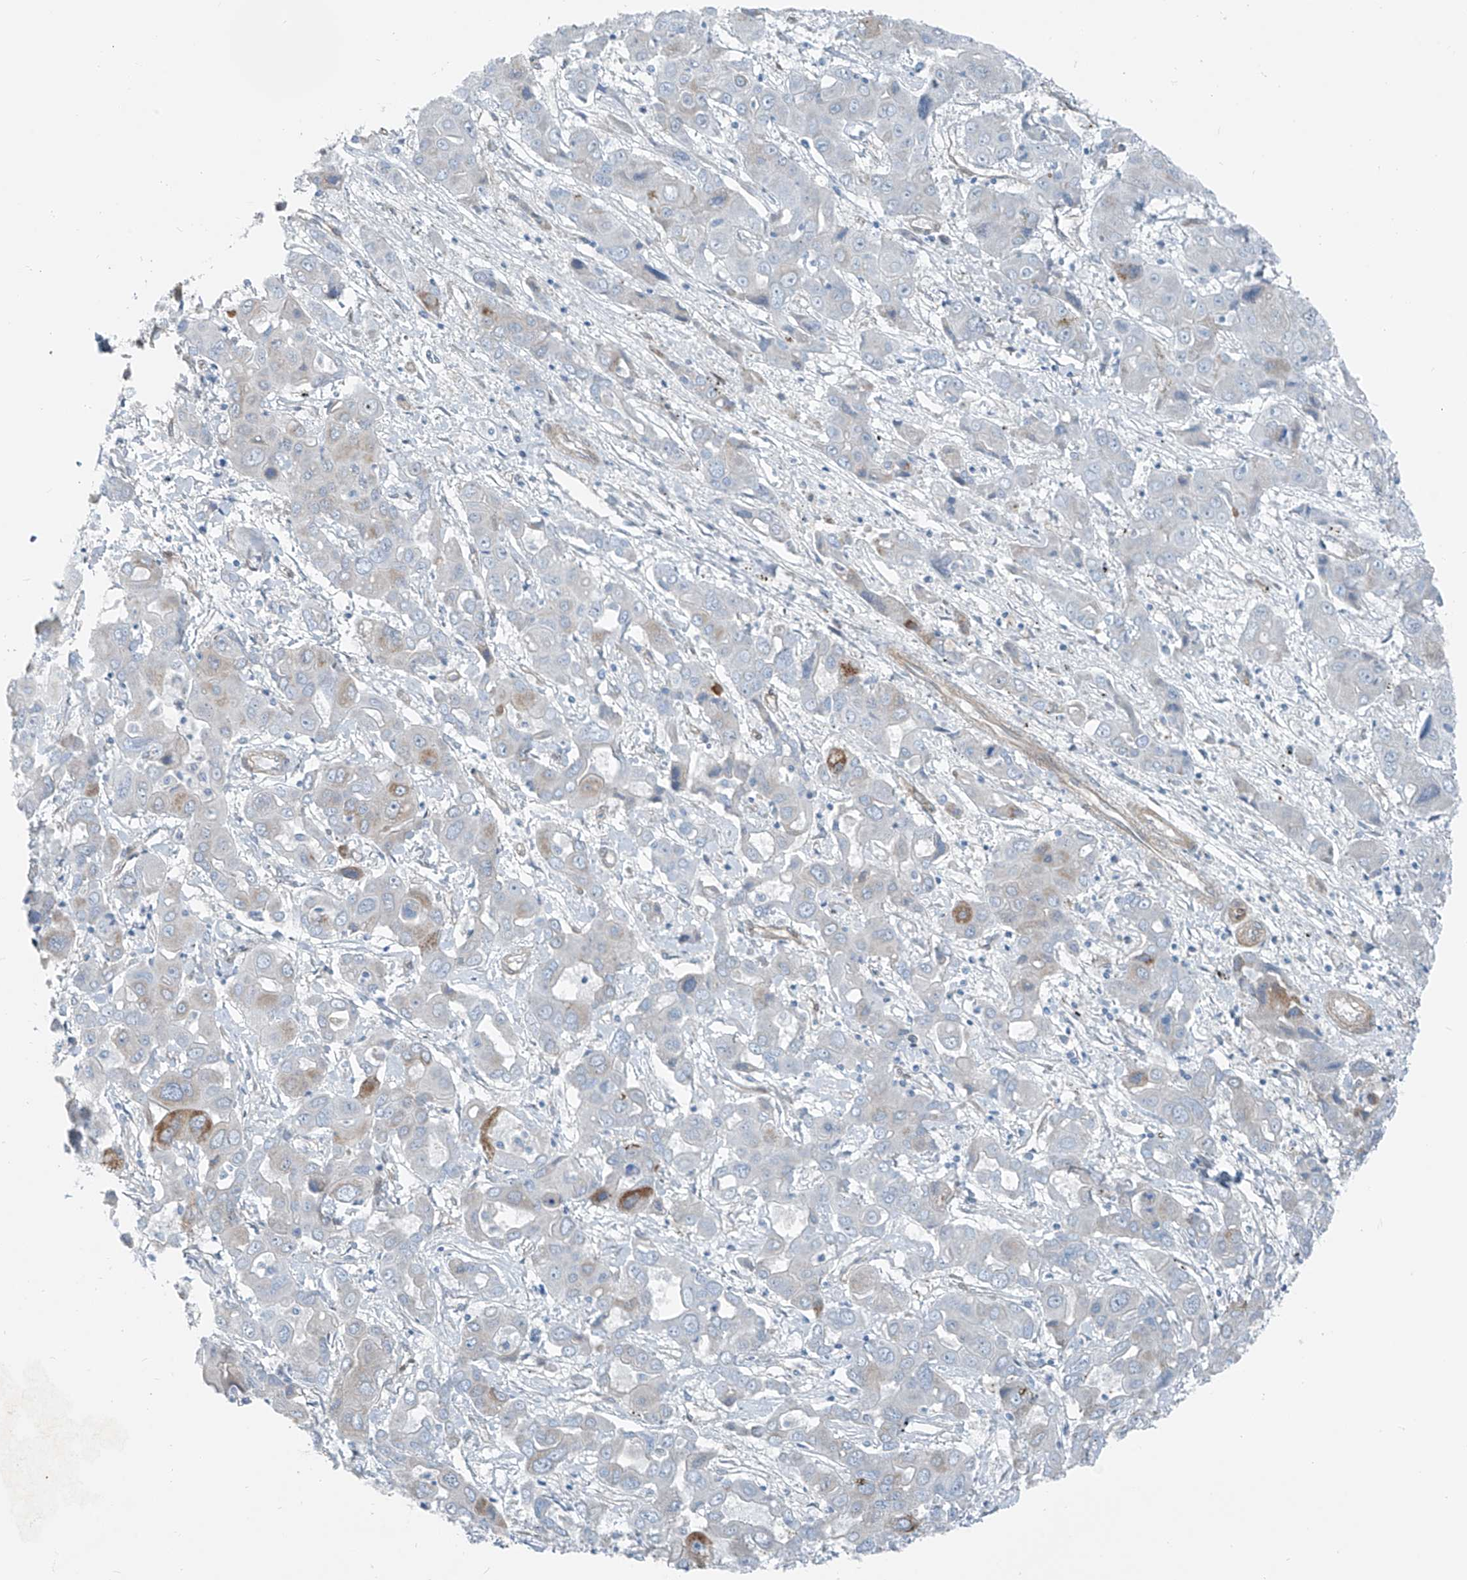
{"staining": {"intensity": "weak", "quantity": "<25%", "location": "cytoplasmic/membranous"}, "tissue": "liver cancer", "cell_type": "Tumor cells", "image_type": "cancer", "snomed": [{"axis": "morphology", "description": "Cholangiocarcinoma"}, {"axis": "topography", "description": "Liver"}], "caption": "Liver cancer was stained to show a protein in brown. There is no significant expression in tumor cells. (Brightfield microscopy of DAB (3,3'-diaminobenzidine) immunohistochemistry at high magnification).", "gene": "TNS2", "patient": {"sex": "male", "age": 67}}